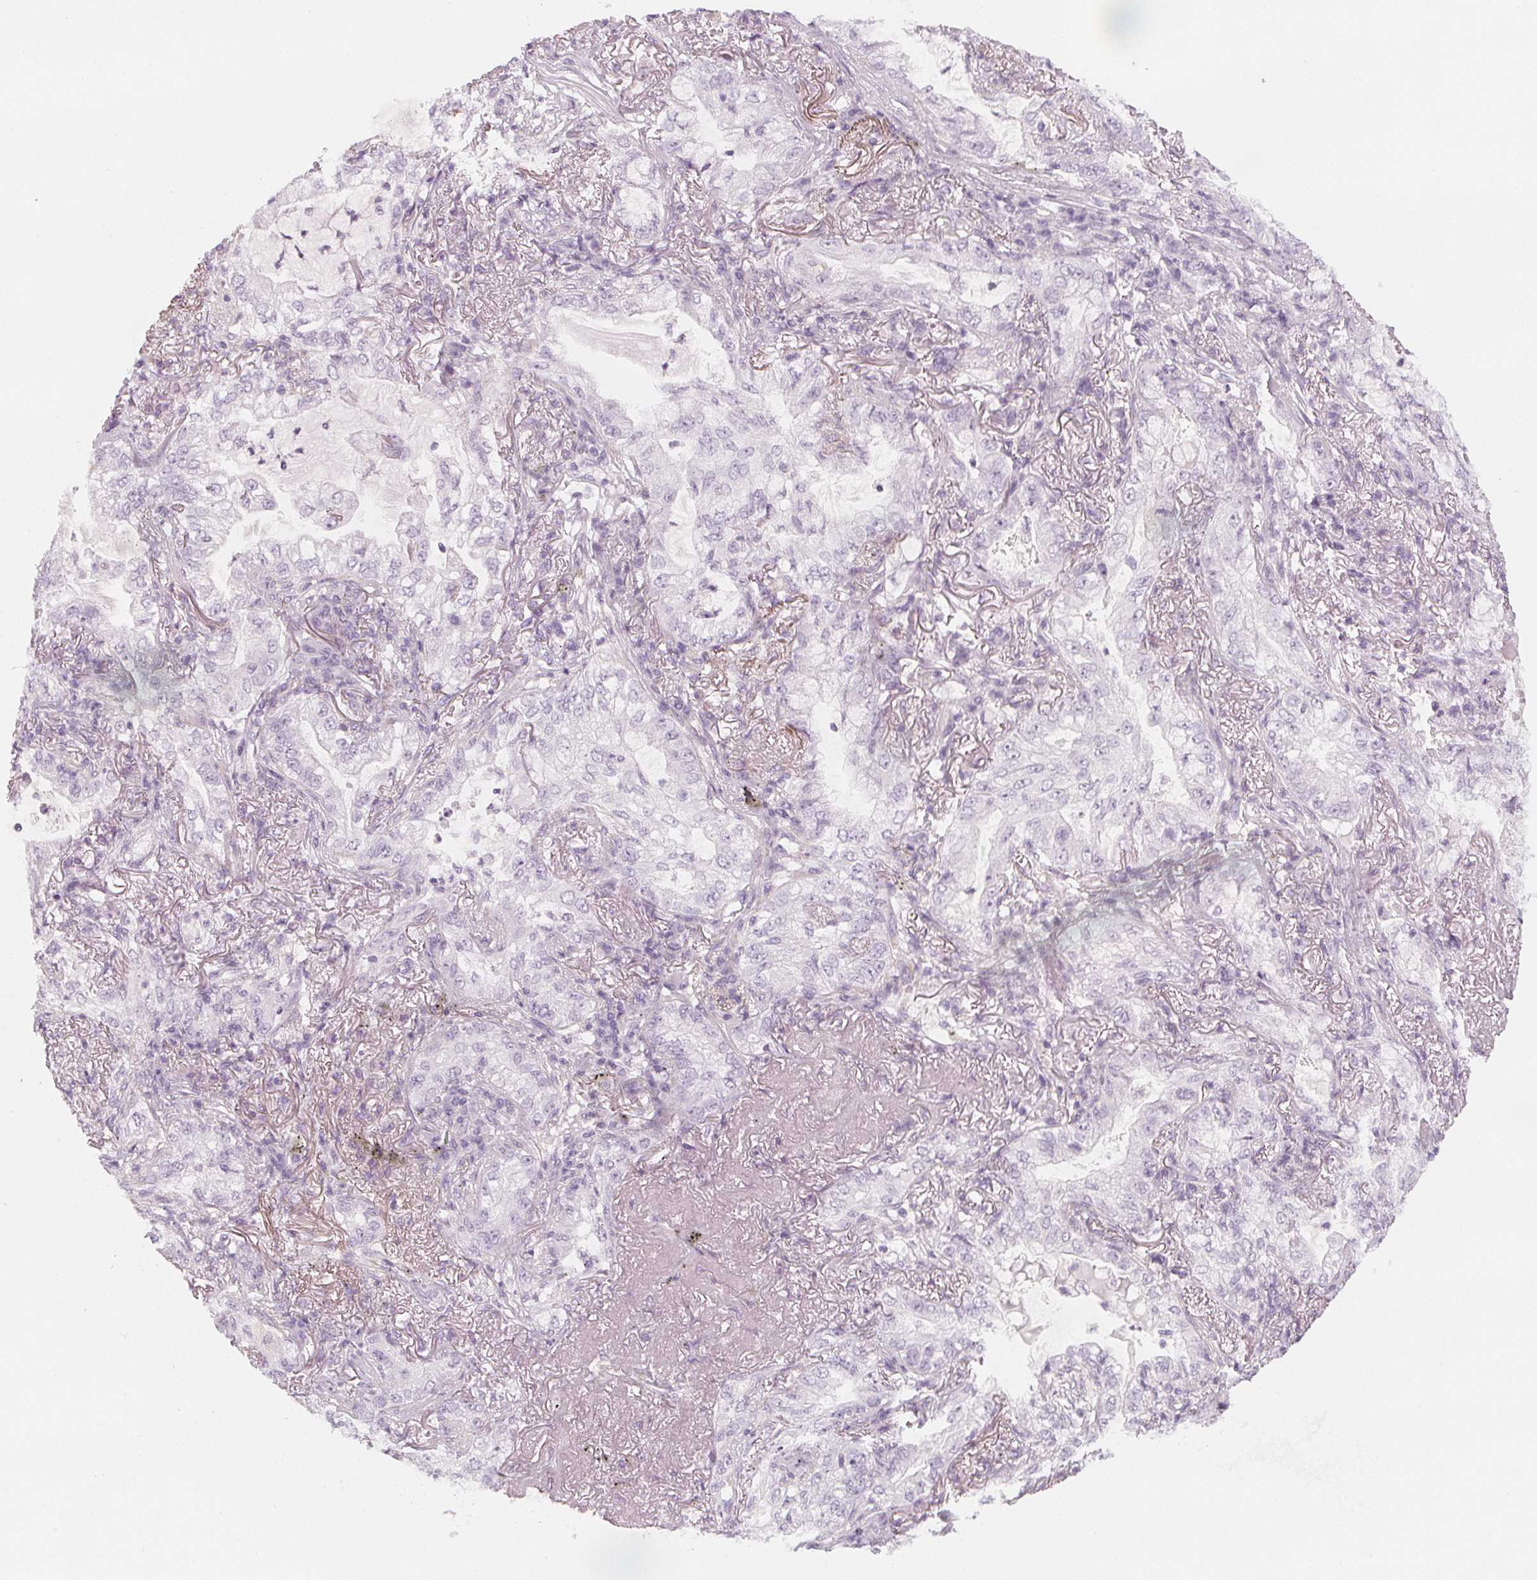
{"staining": {"intensity": "negative", "quantity": "none", "location": "none"}, "tissue": "lung cancer", "cell_type": "Tumor cells", "image_type": "cancer", "snomed": [{"axis": "morphology", "description": "Adenocarcinoma, NOS"}, {"axis": "topography", "description": "Lung"}], "caption": "A photomicrograph of human lung cancer is negative for staining in tumor cells.", "gene": "MAP1A", "patient": {"sex": "female", "age": 73}}